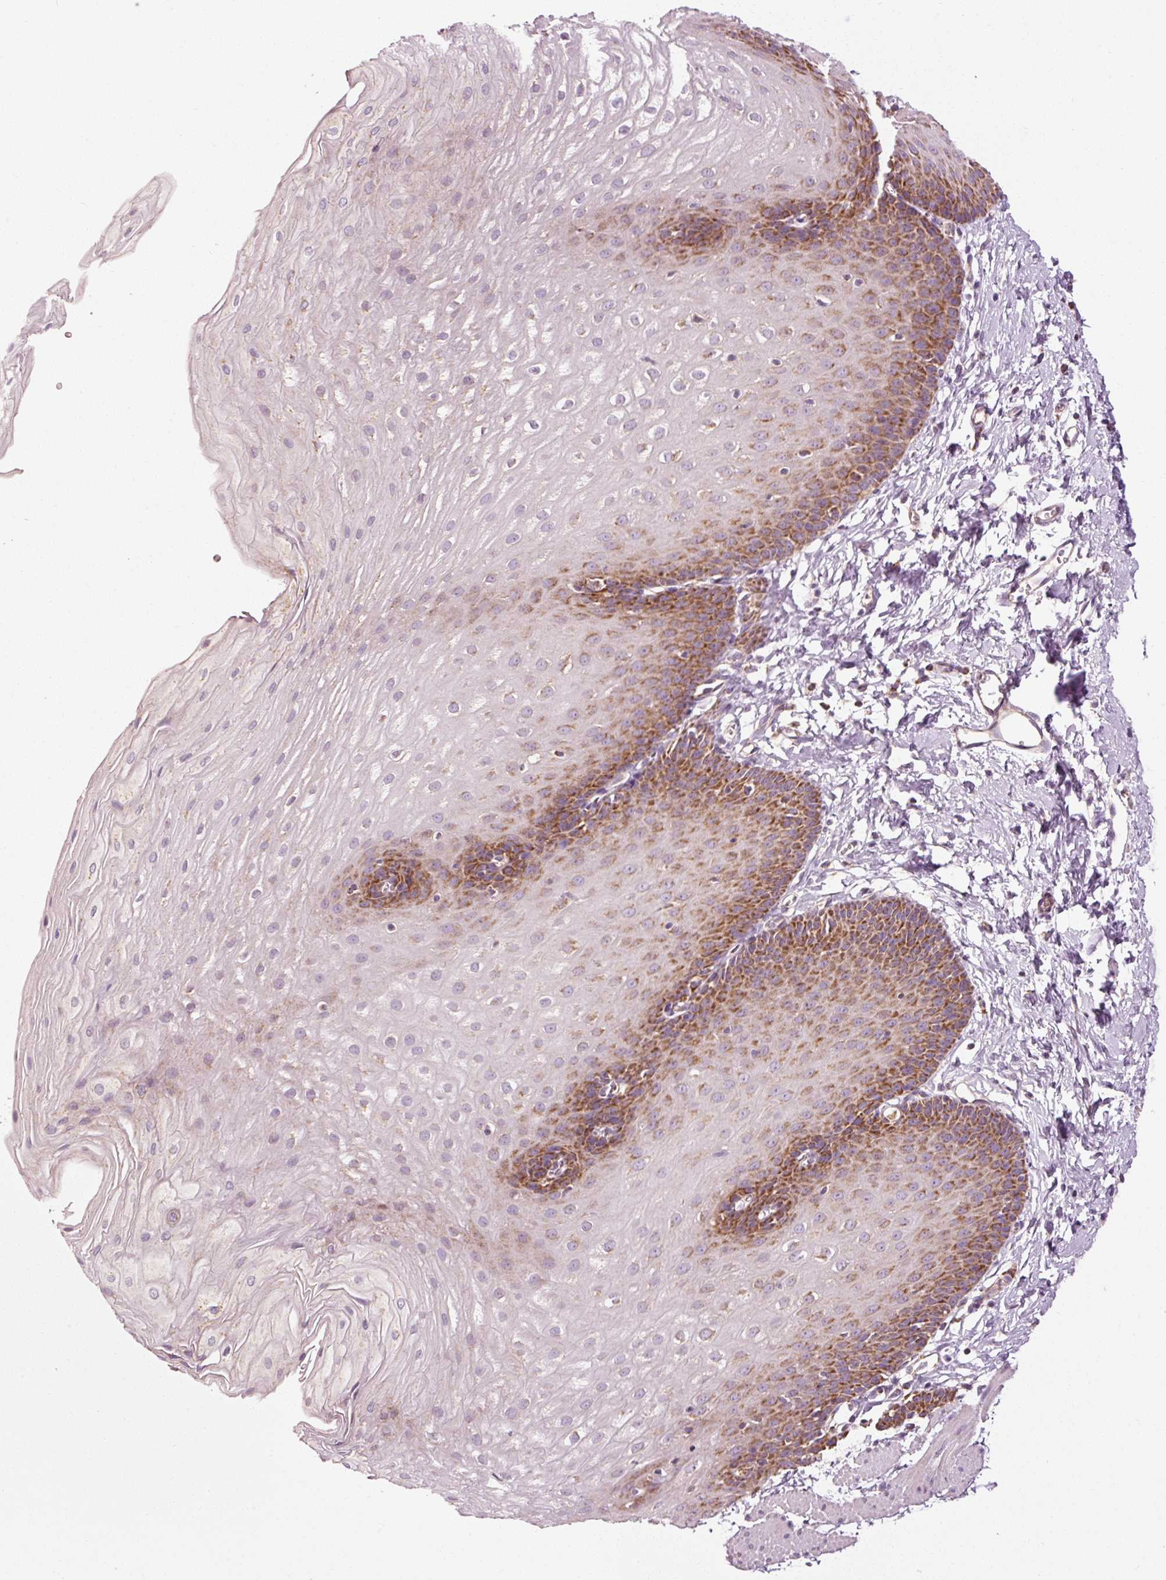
{"staining": {"intensity": "strong", "quantity": "25%-75%", "location": "cytoplasmic/membranous"}, "tissue": "esophagus", "cell_type": "Squamous epithelial cells", "image_type": "normal", "snomed": [{"axis": "morphology", "description": "Normal tissue, NOS"}, {"axis": "topography", "description": "Esophagus"}], "caption": "DAB (3,3'-diaminobenzidine) immunohistochemical staining of normal esophagus reveals strong cytoplasmic/membranous protein expression in approximately 25%-75% of squamous epithelial cells. The staining was performed using DAB (3,3'-diaminobenzidine) to visualize the protein expression in brown, while the nuclei were stained in blue with hematoxylin (Magnification: 20x).", "gene": "NDUFB4", "patient": {"sex": "male", "age": 70}}